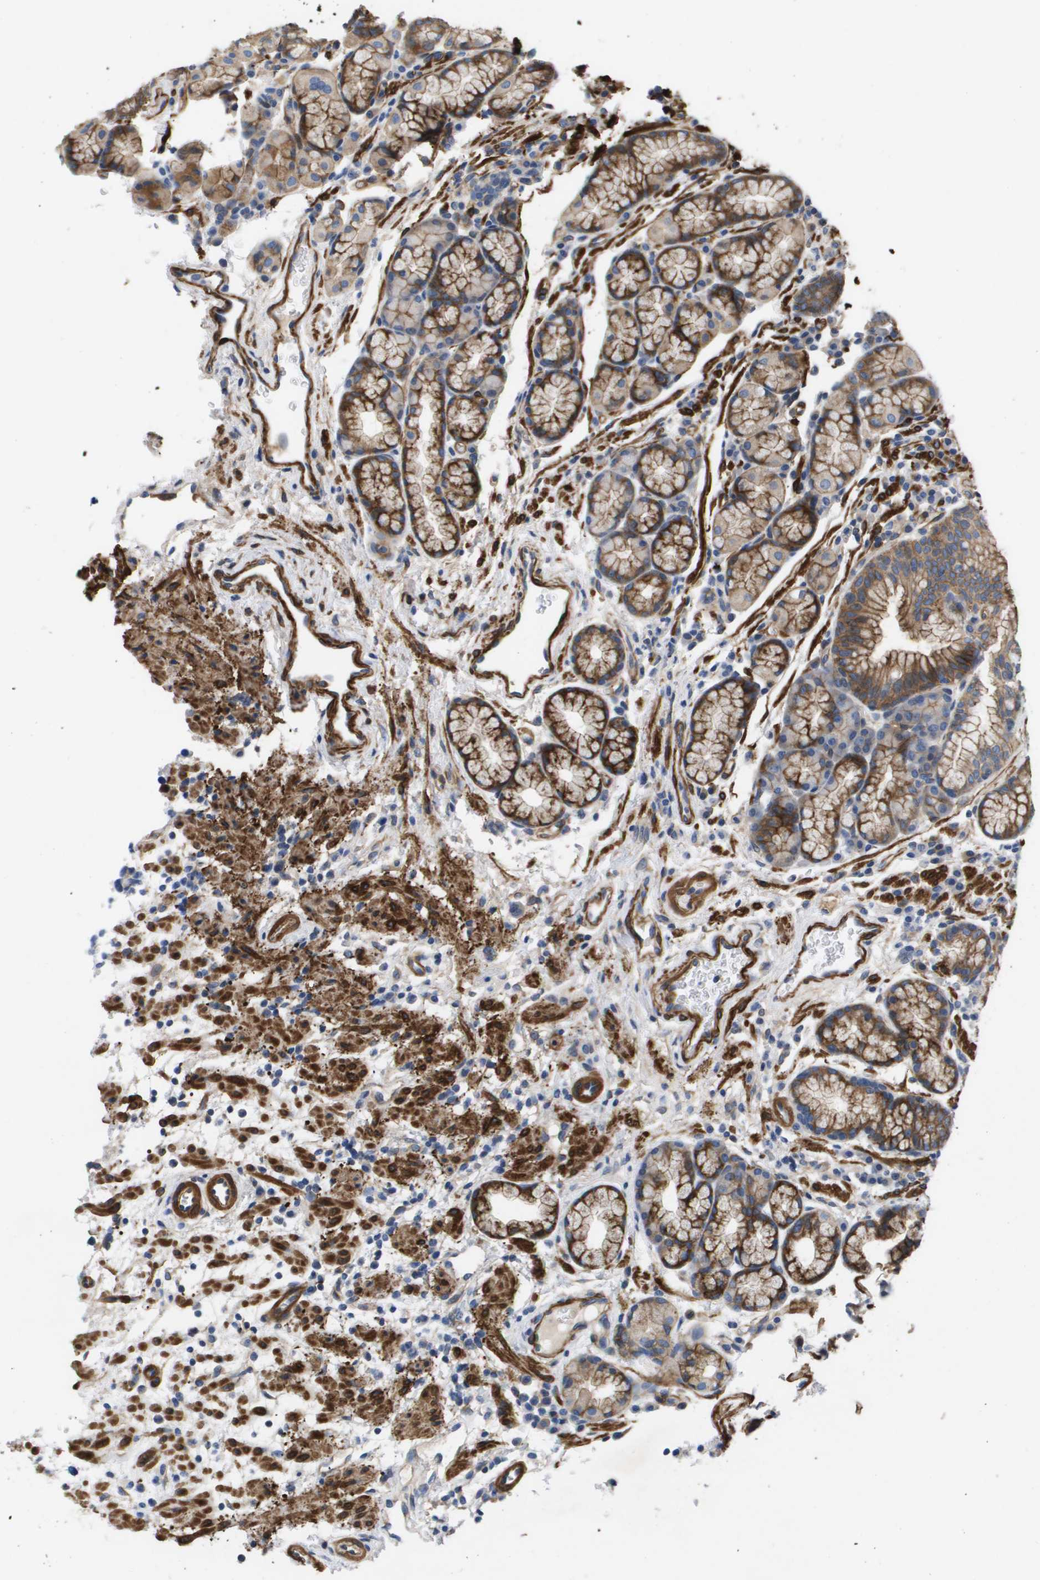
{"staining": {"intensity": "moderate", "quantity": "25%-75%", "location": "cytoplasmic/membranous"}, "tissue": "stomach", "cell_type": "Glandular cells", "image_type": "normal", "snomed": [{"axis": "morphology", "description": "Normal tissue, NOS"}, {"axis": "morphology", "description": "Carcinoid, malignant, NOS"}, {"axis": "topography", "description": "Stomach, upper"}], "caption": "An image showing moderate cytoplasmic/membranous positivity in approximately 25%-75% of glandular cells in unremarkable stomach, as visualized by brown immunohistochemical staining.", "gene": "LPP", "patient": {"sex": "male", "age": 39}}